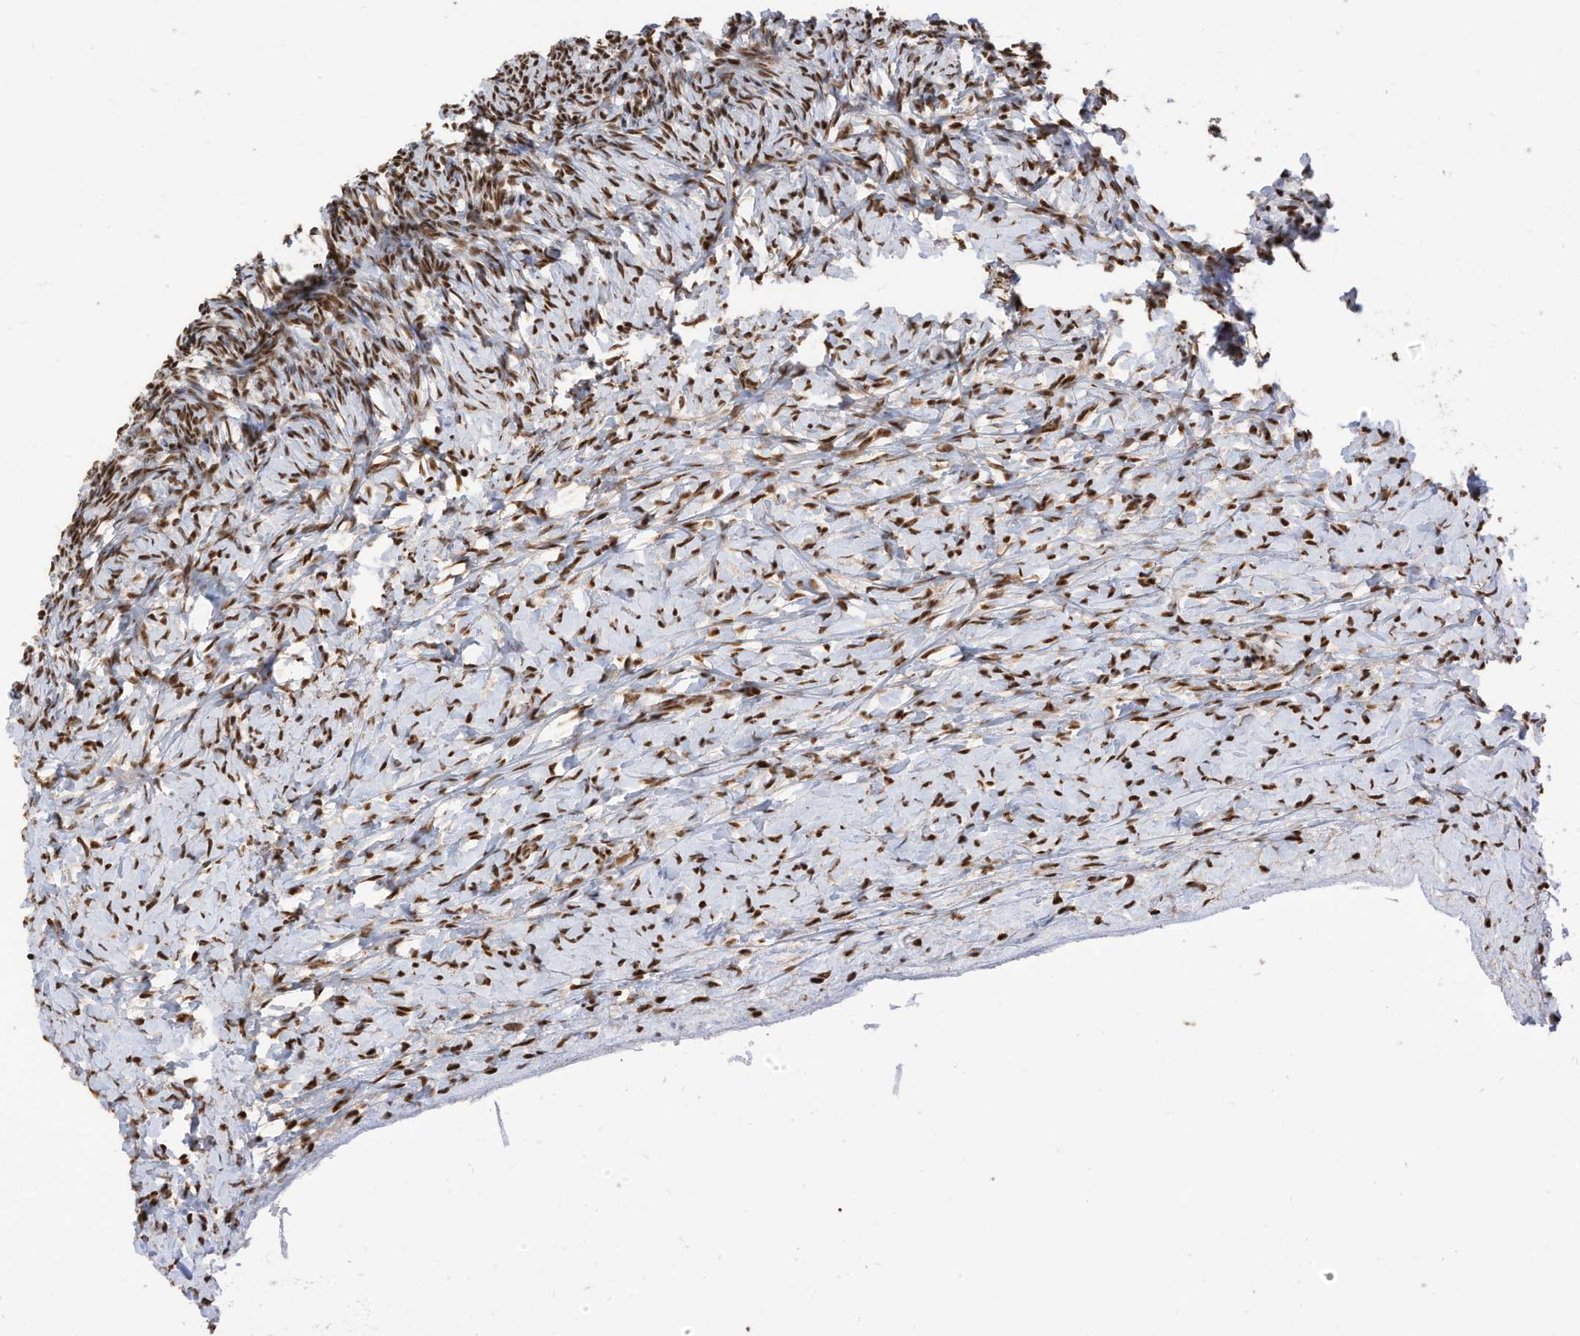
{"staining": {"intensity": "strong", "quantity": ">75%", "location": "nuclear"}, "tissue": "ovary", "cell_type": "Follicle cells", "image_type": "normal", "snomed": [{"axis": "morphology", "description": "Normal tissue, NOS"}, {"axis": "morphology", "description": "Developmental malformation"}, {"axis": "topography", "description": "Ovary"}], "caption": "Immunohistochemistry (IHC) staining of normal ovary, which shows high levels of strong nuclear positivity in approximately >75% of follicle cells indicating strong nuclear protein positivity. The staining was performed using DAB (3,3'-diaminobenzidine) (brown) for protein detection and nuclei were counterstained in hematoxylin (blue).", "gene": "SF3A3", "patient": {"sex": "female", "age": 39}}